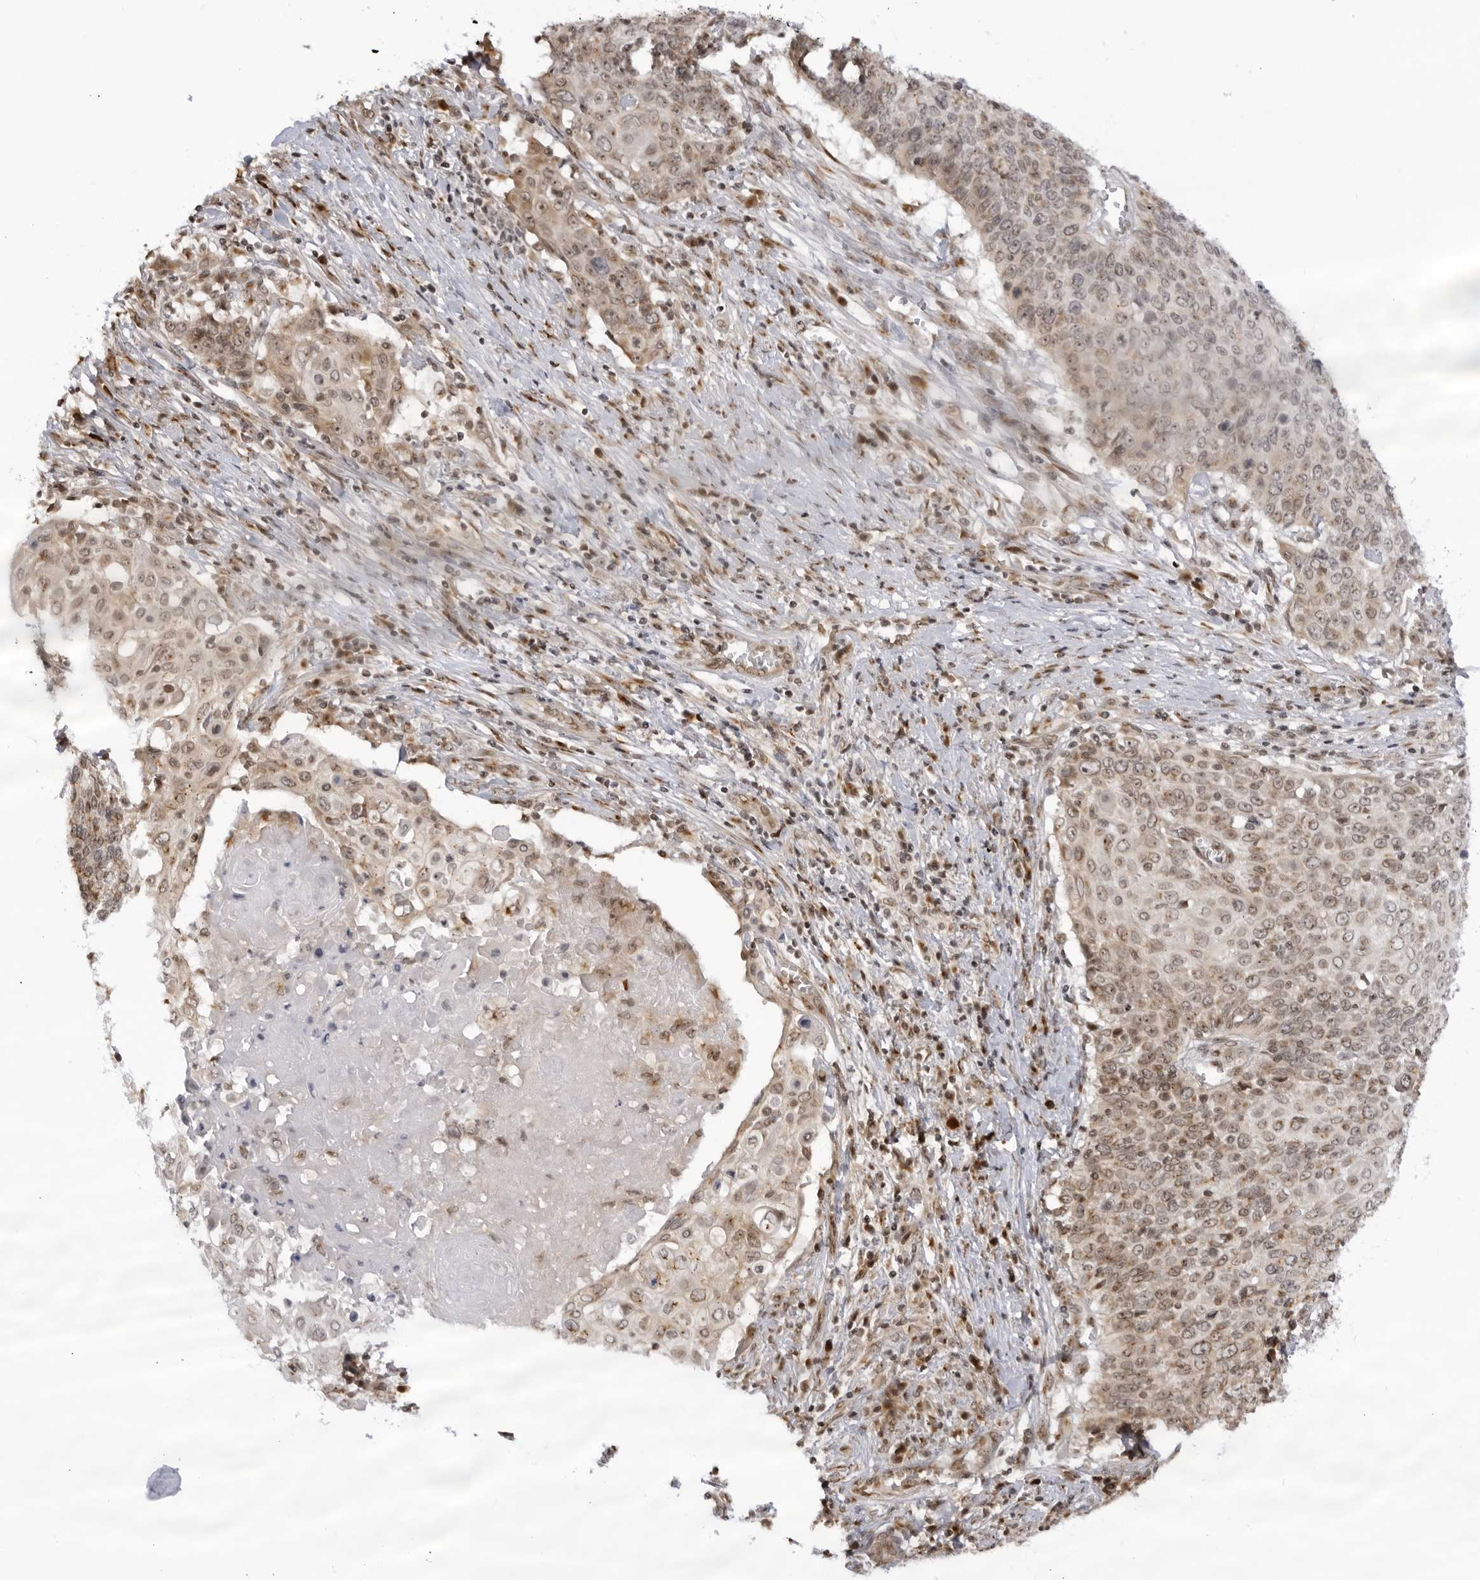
{"staining": {"intensity": "weak", "quantity": ">75%", "location": "nuclear"}, "tissue": "cervical cancer", "cell_type": "Tumor cells", "image_type": "cancer", "snomed": [{"axis": "morphology", "description": "Squamous cell carcinoma, NOS"}, {"axis": "topography", "description": "Cervix"}], "caption": "IHC (DAB (3,3'-diaminobenzidine)) staining of cervical squamous cell carcinoma displays weak nuclear protein positivity in about >75% of tumor cells. The staining was performed using DAB (3,3'-diaminobenzidine), with brown indicating positive protein expression. Nuclei are stained blue with hematoxylin.", "gene": "RASGEF1C", "patient": {"sex": "female", "age": 39}}